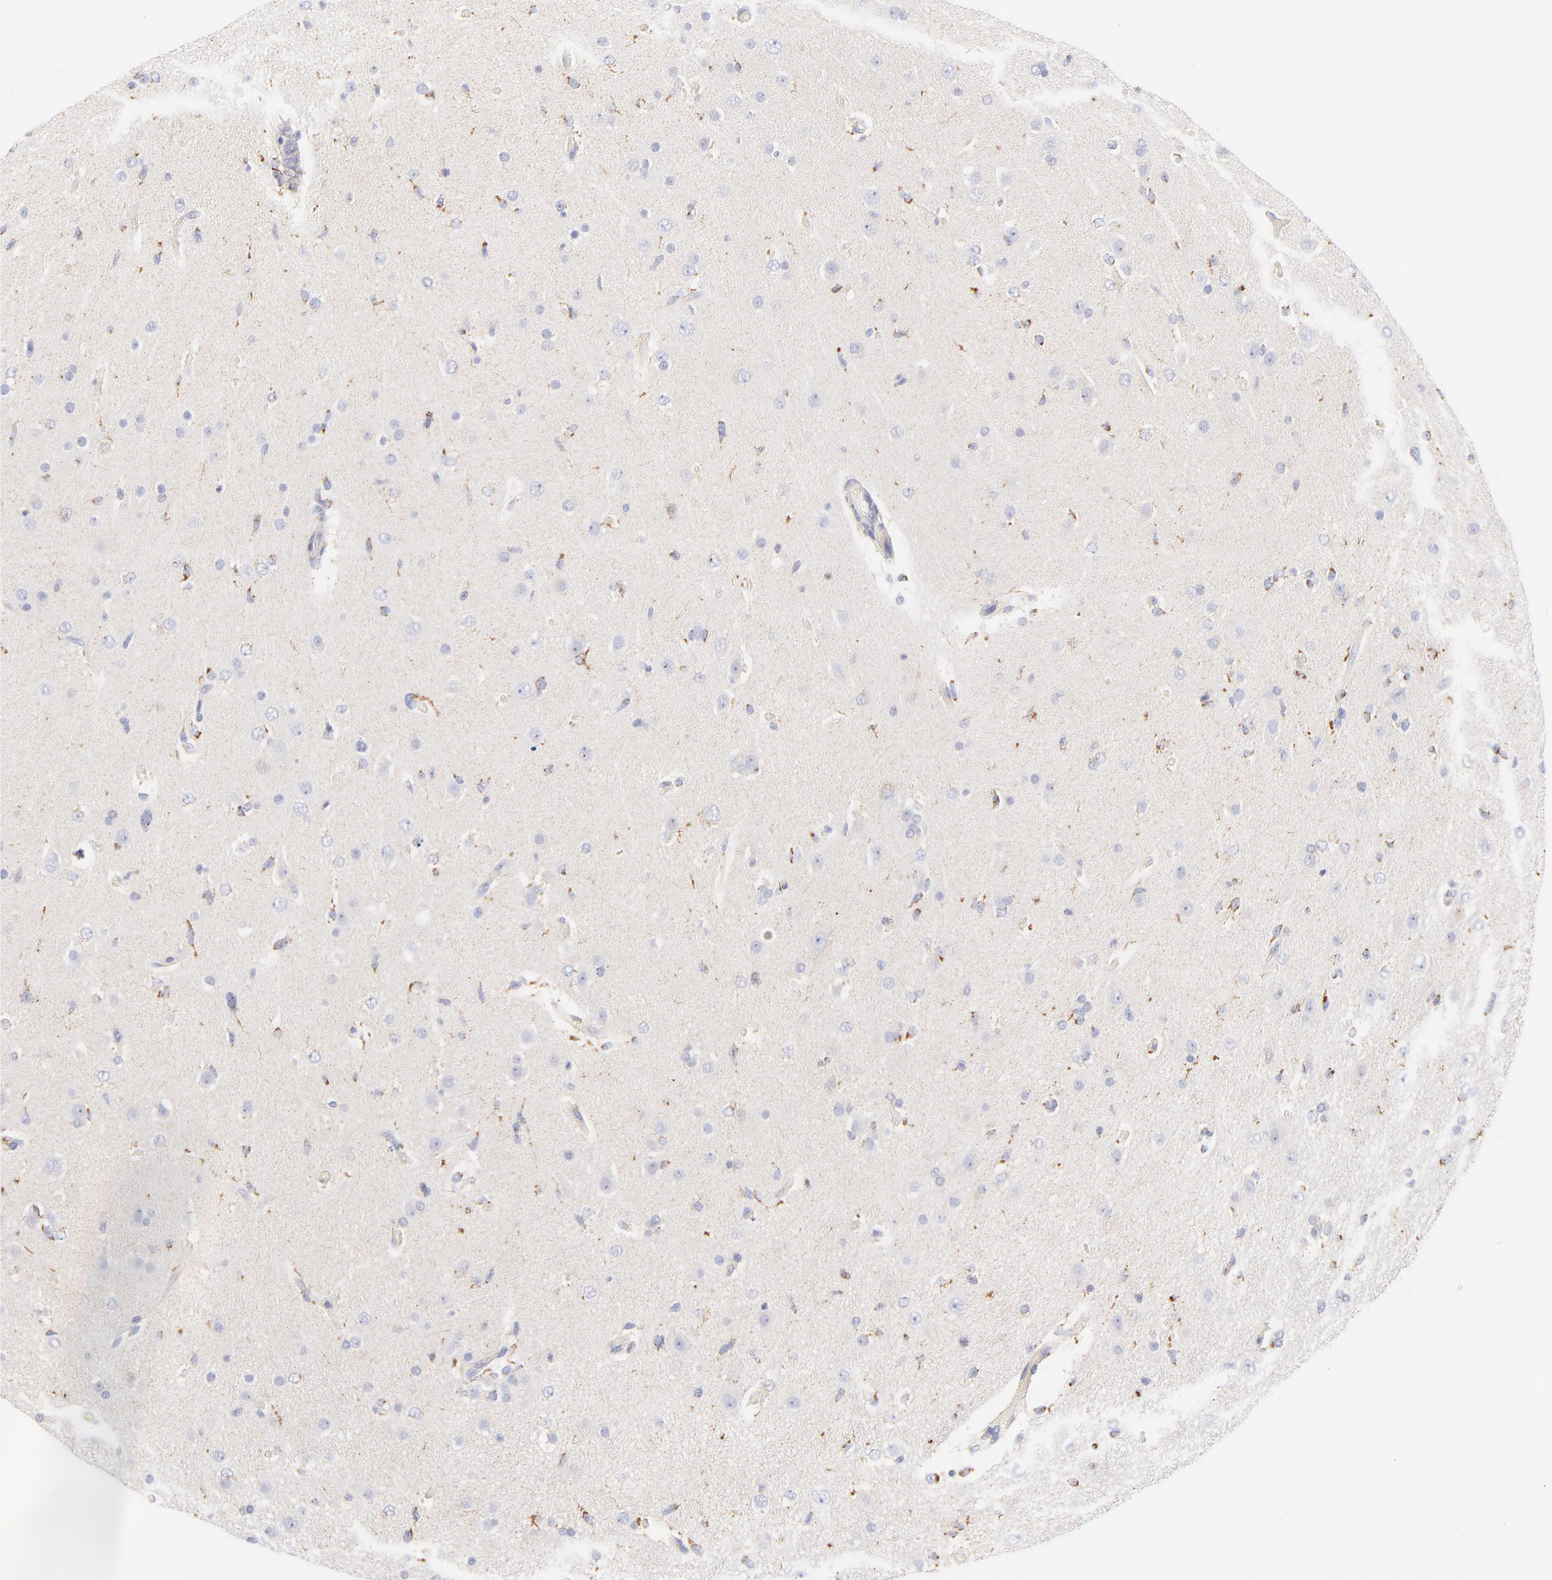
{"staining": {"intensity": "moderate", "quantity": "25%-75%", "location": "cytoplasmic/membranous"}, "tissue": "glioma", "cell_type": "Tumor cells", "image_type": "cancer", "snomed": [{"axis": "morphology", "description": "Glioma, malignant, High grade"}, {"axis": "topography", "description": "Brain"}], "caption": "Immunohistochemical staining of malignant glioma (high-grade) shows moderate cytoplasmic/membranous protein expression in about 25%-75% of tumor cells.", "gene": "AIFM1", "patient": {"sex": "male", "age": 33}}